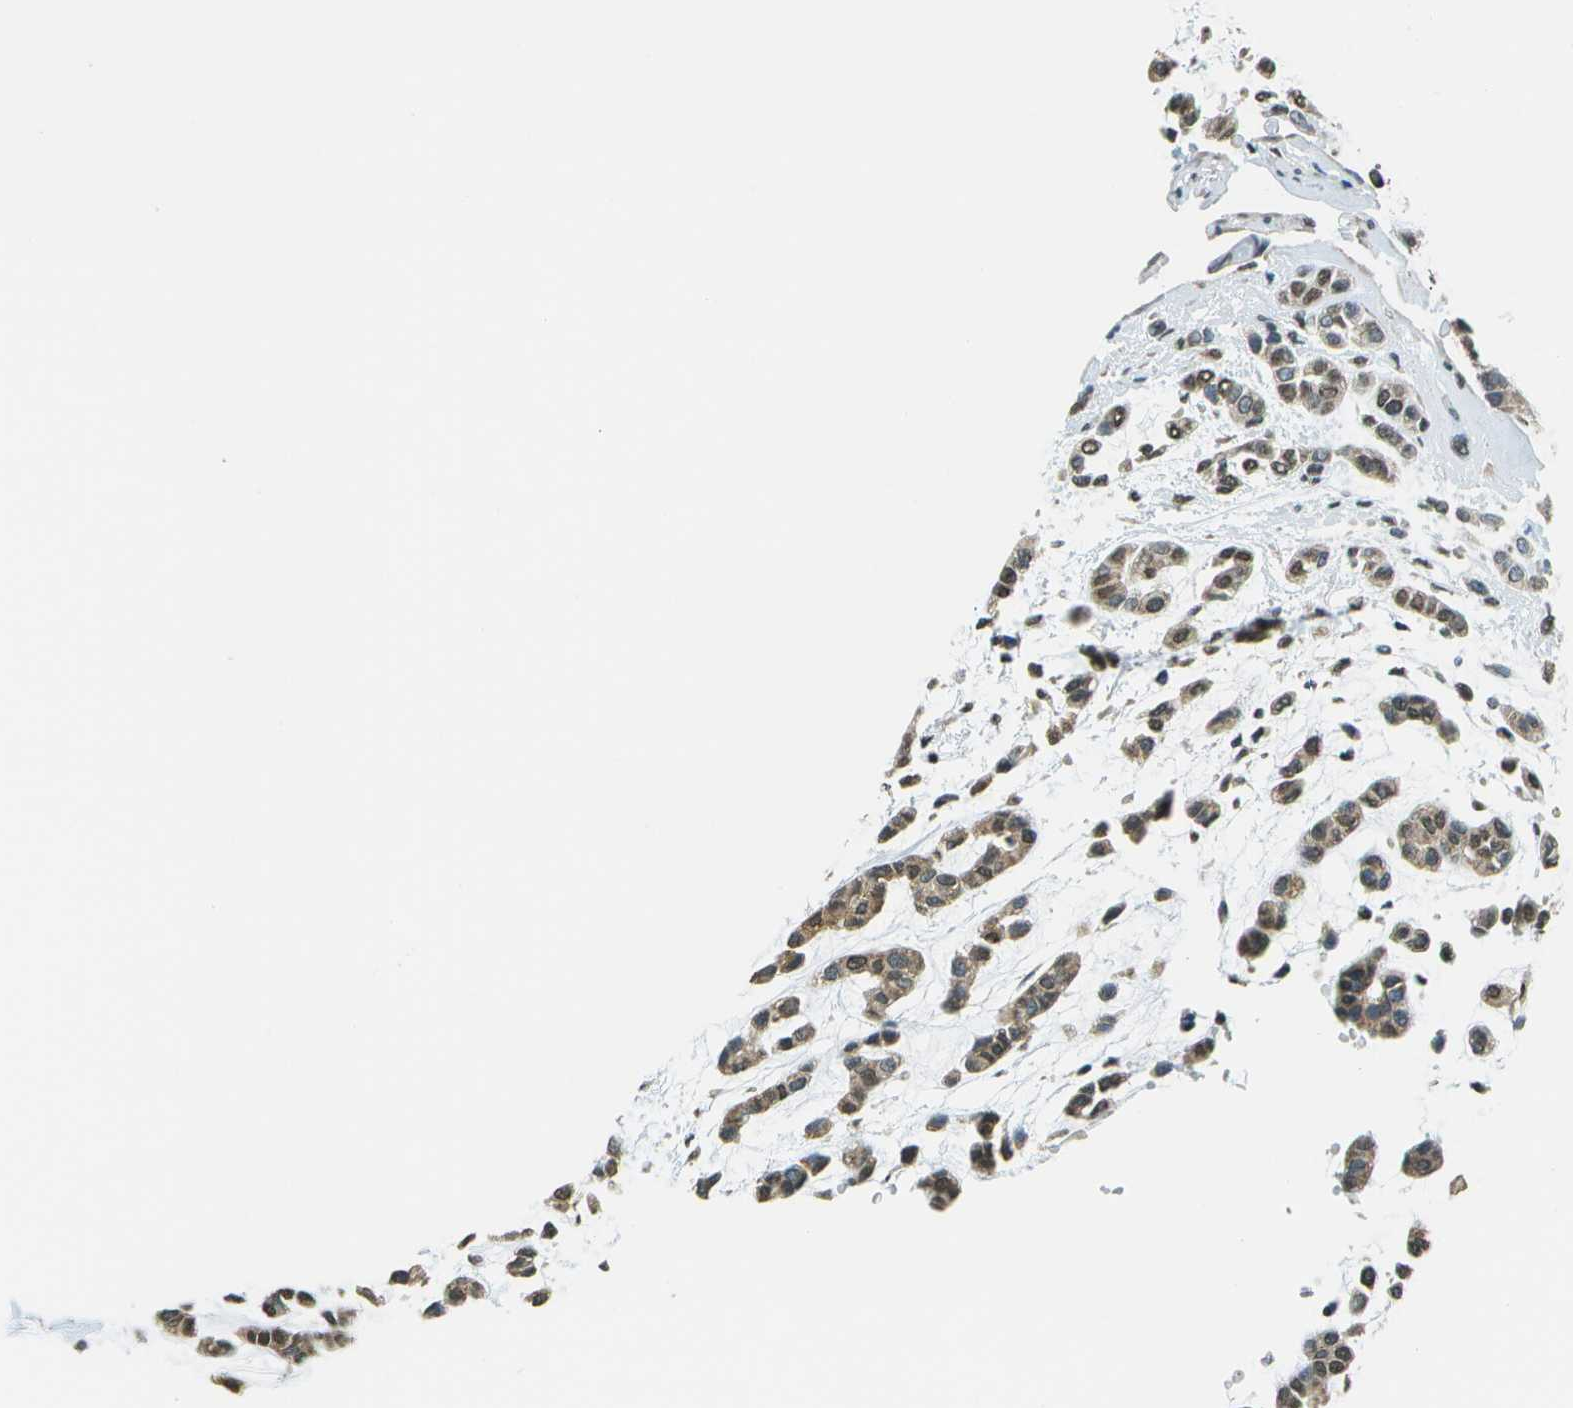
{"staining": {"intensity": "weak", "quantity": ">75%", "location": "cytoplasmic/membranous,nuclear"}, "tissue": "head and neck cancer", "cell_type": "Tumor cells", "image_type": "cancer", "snomed": [{"axis": "morphology", "description": "Adenocarcinoma, NOS"}, {"axis": "morphology", "description": "Adenoma, NOS"}, {"axis": "topography", "description": "Head-Neck"}], "caption": "High-power microscopy captured an immunohistochemistry photomicrograph of head and neck adenoma, revealing weak cytoplasmic/membranous and nuclear expression in about >75% of tumor cells. (brown staining indicates protein expression, while blue staining denotes nuclei).", "gene": "ABL2", "patient": {"sex": "female", "age": 55}}